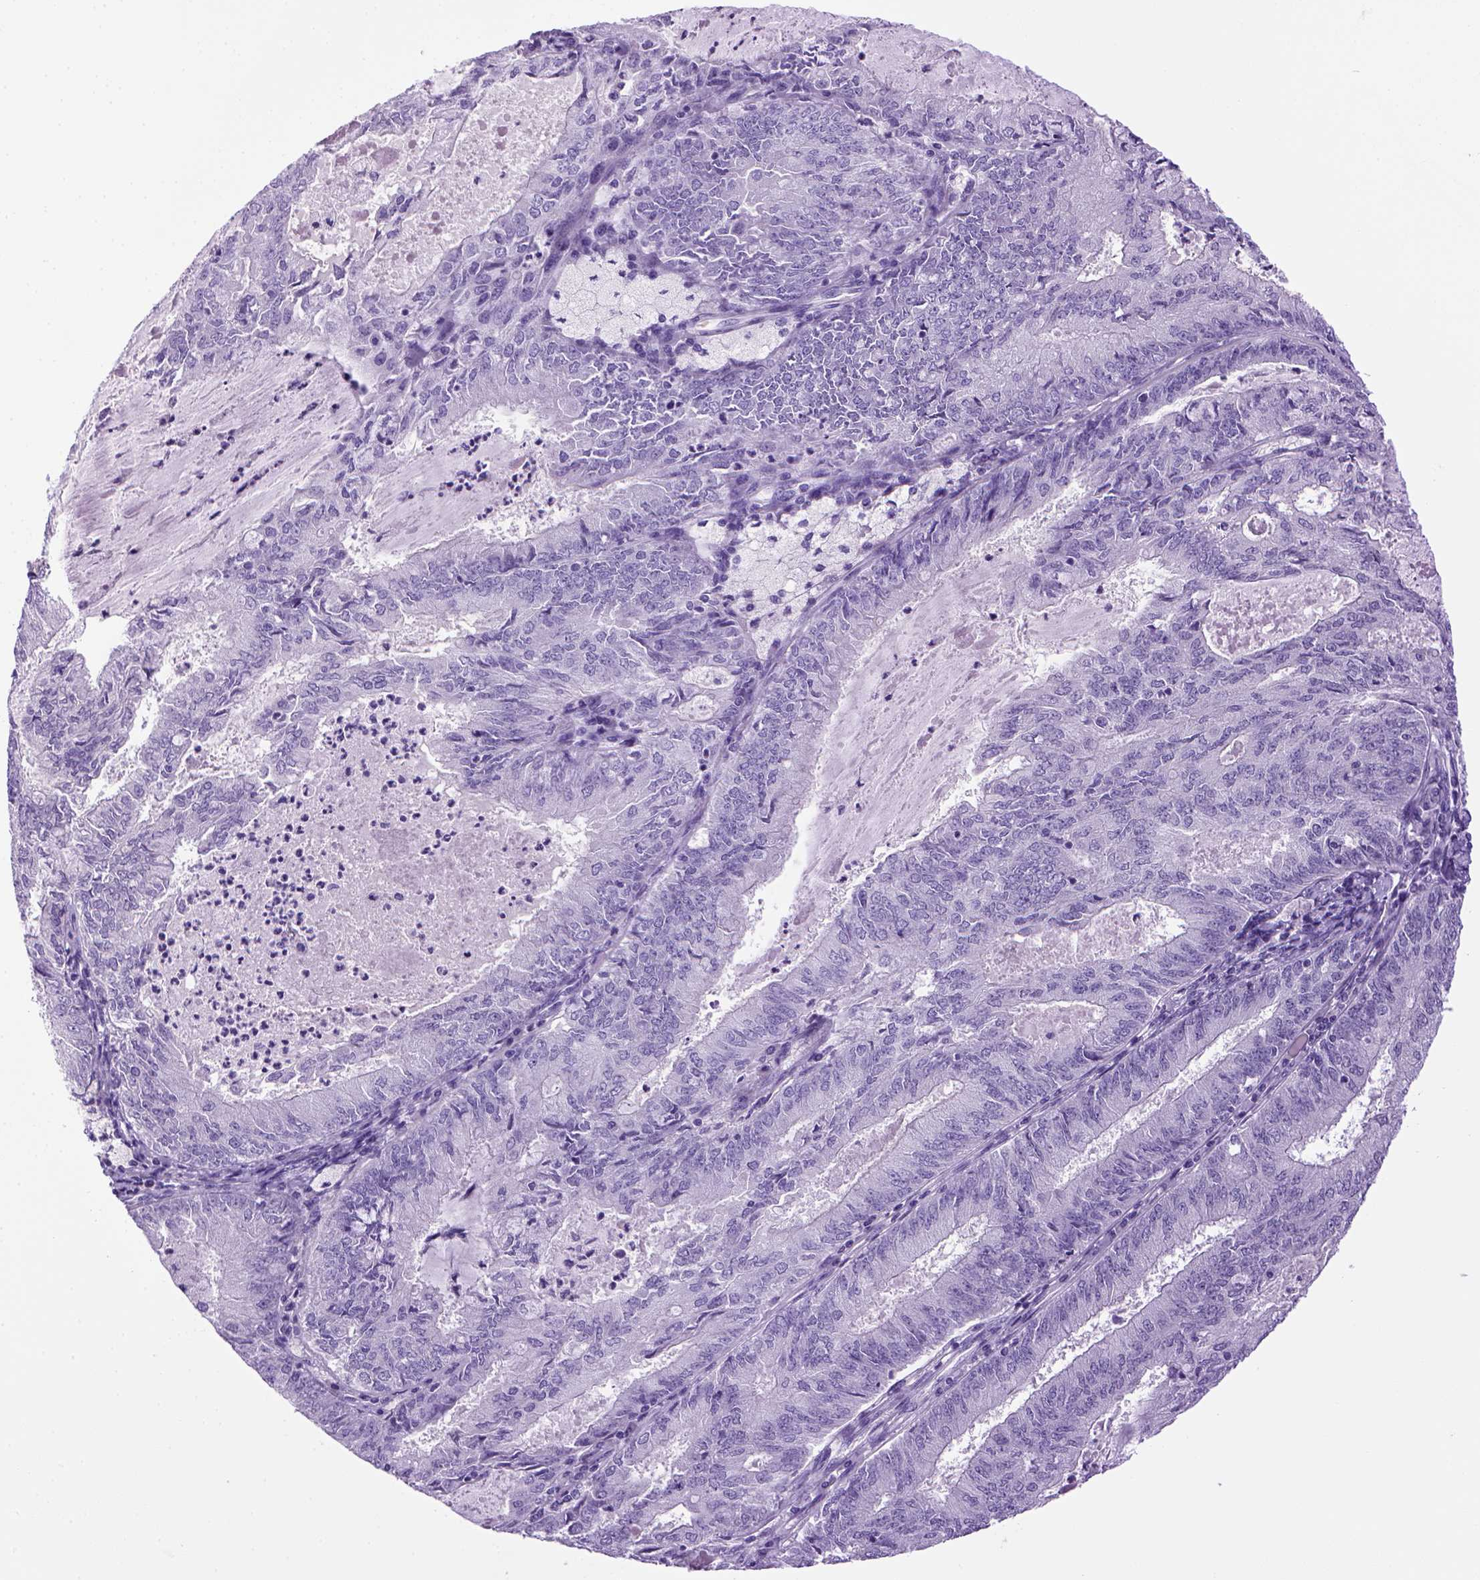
{"staining": {"intensity": "negative", "quantity": "none", "location": "none"}, "tissue": "endometrial cancer", "cell_type": "Tumor cells", "image_type": "cancer", "snomed": [{"axis": "morphology", "description": "Adenocarcinoma, NOS"}, {"axis": "topography", "description": "Endometrium"}], "caption": "Photomicrograph shows no protein positivity in tumor cells of endometrial cancer tissue. The staining was performed using DAB to visualize the protein expression in brown, while the nuclei were stained in blue with hematoxylin (Magnification: 20x).", "gene": "SGCG", "patient": {"sex": "female", "age": 57}}